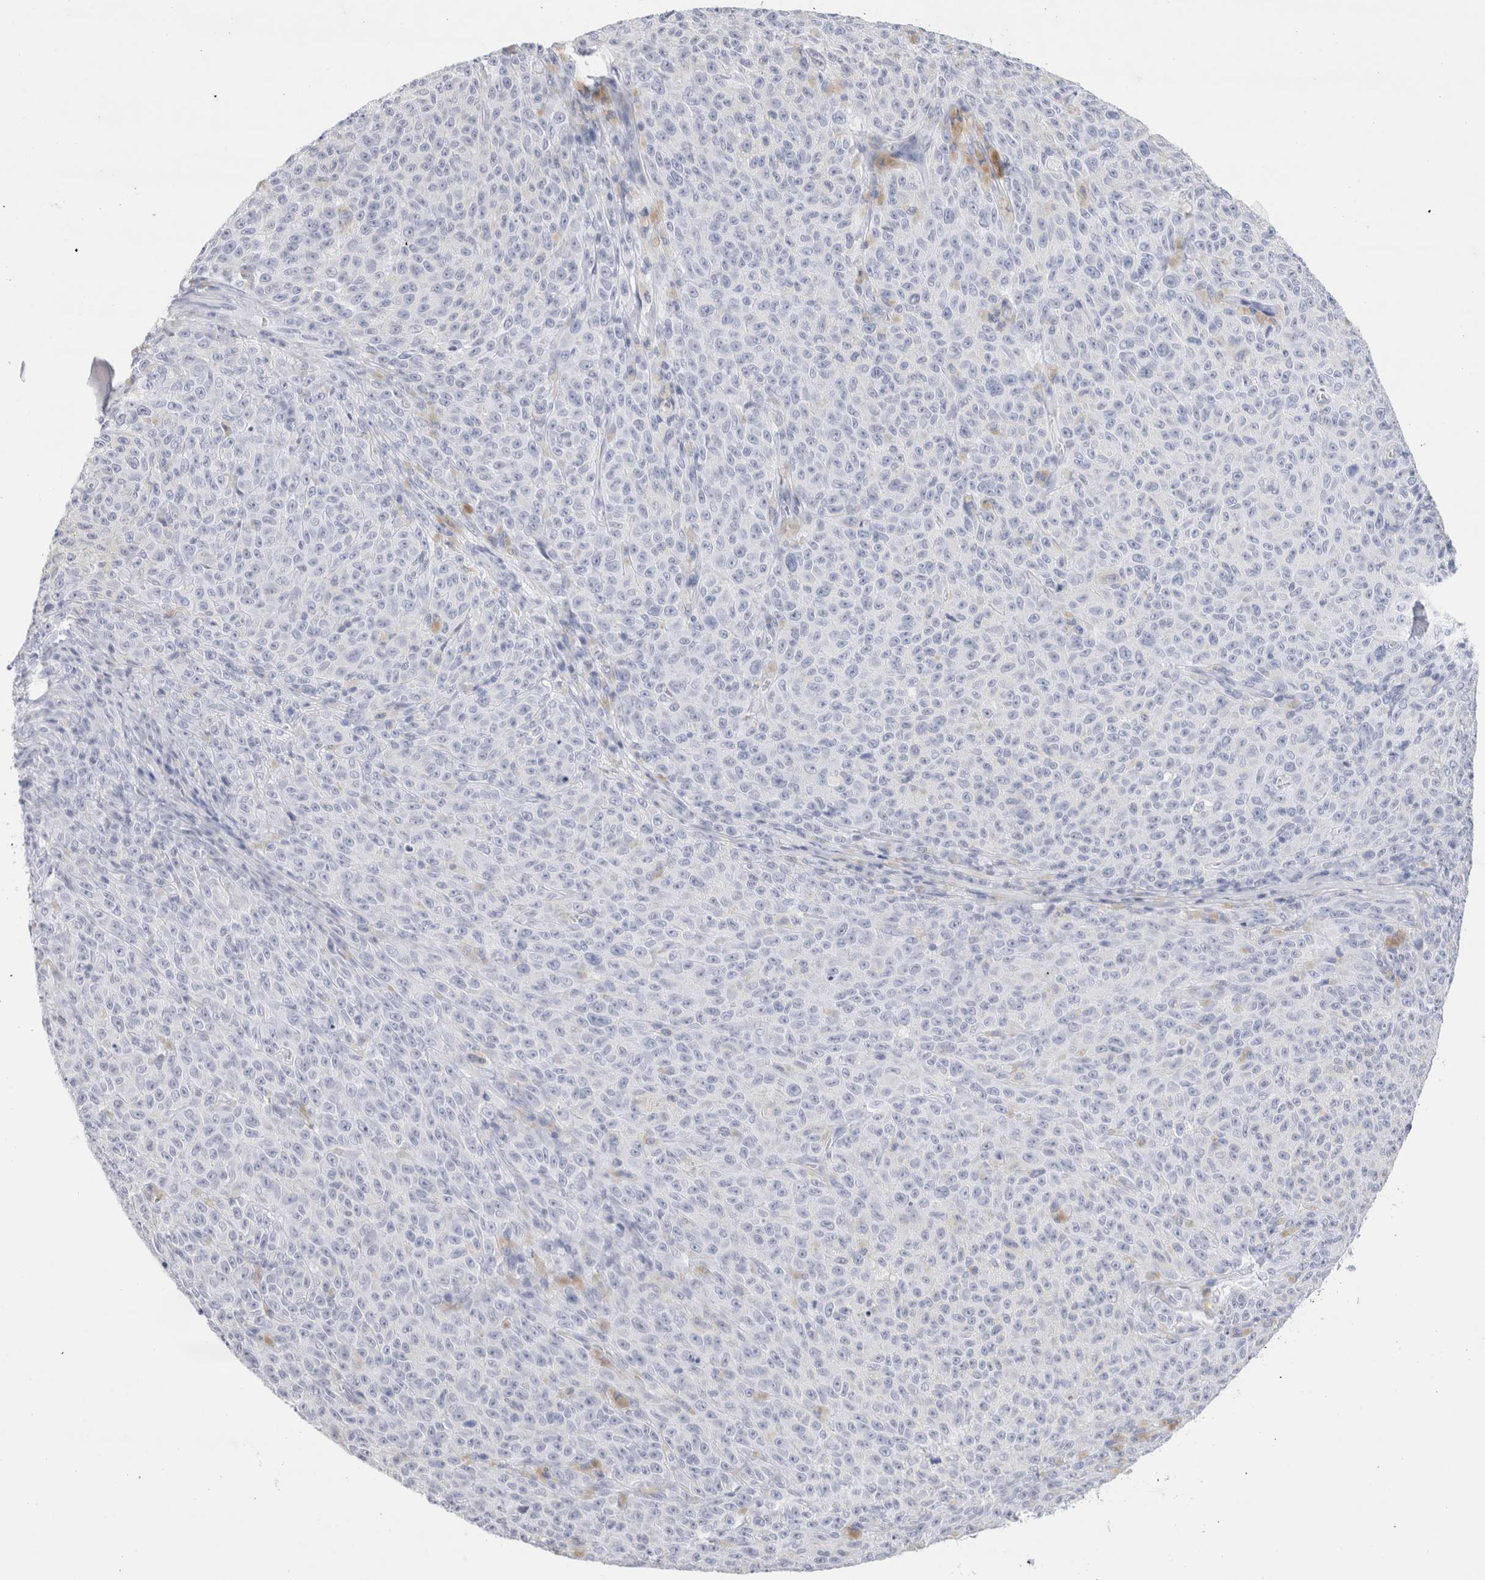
{"staining": {"intensity": "negative", "quantity": "none", "location": "none"}, "tissue": "melanoma", "cell_type": "Tumor cells", "image_type": "cancer", "snomed": [{"axis": "morphology", "description": "Malignant melanoma, NOS"}, {"axis": "topography", "description": "Skin"}], "caption": "Immunohistochemistry of malignant melanoma demonstrates no expression in tumor cells.", "gene": "ECHDC2", "patient": {"sex": "female", "age": 82}}